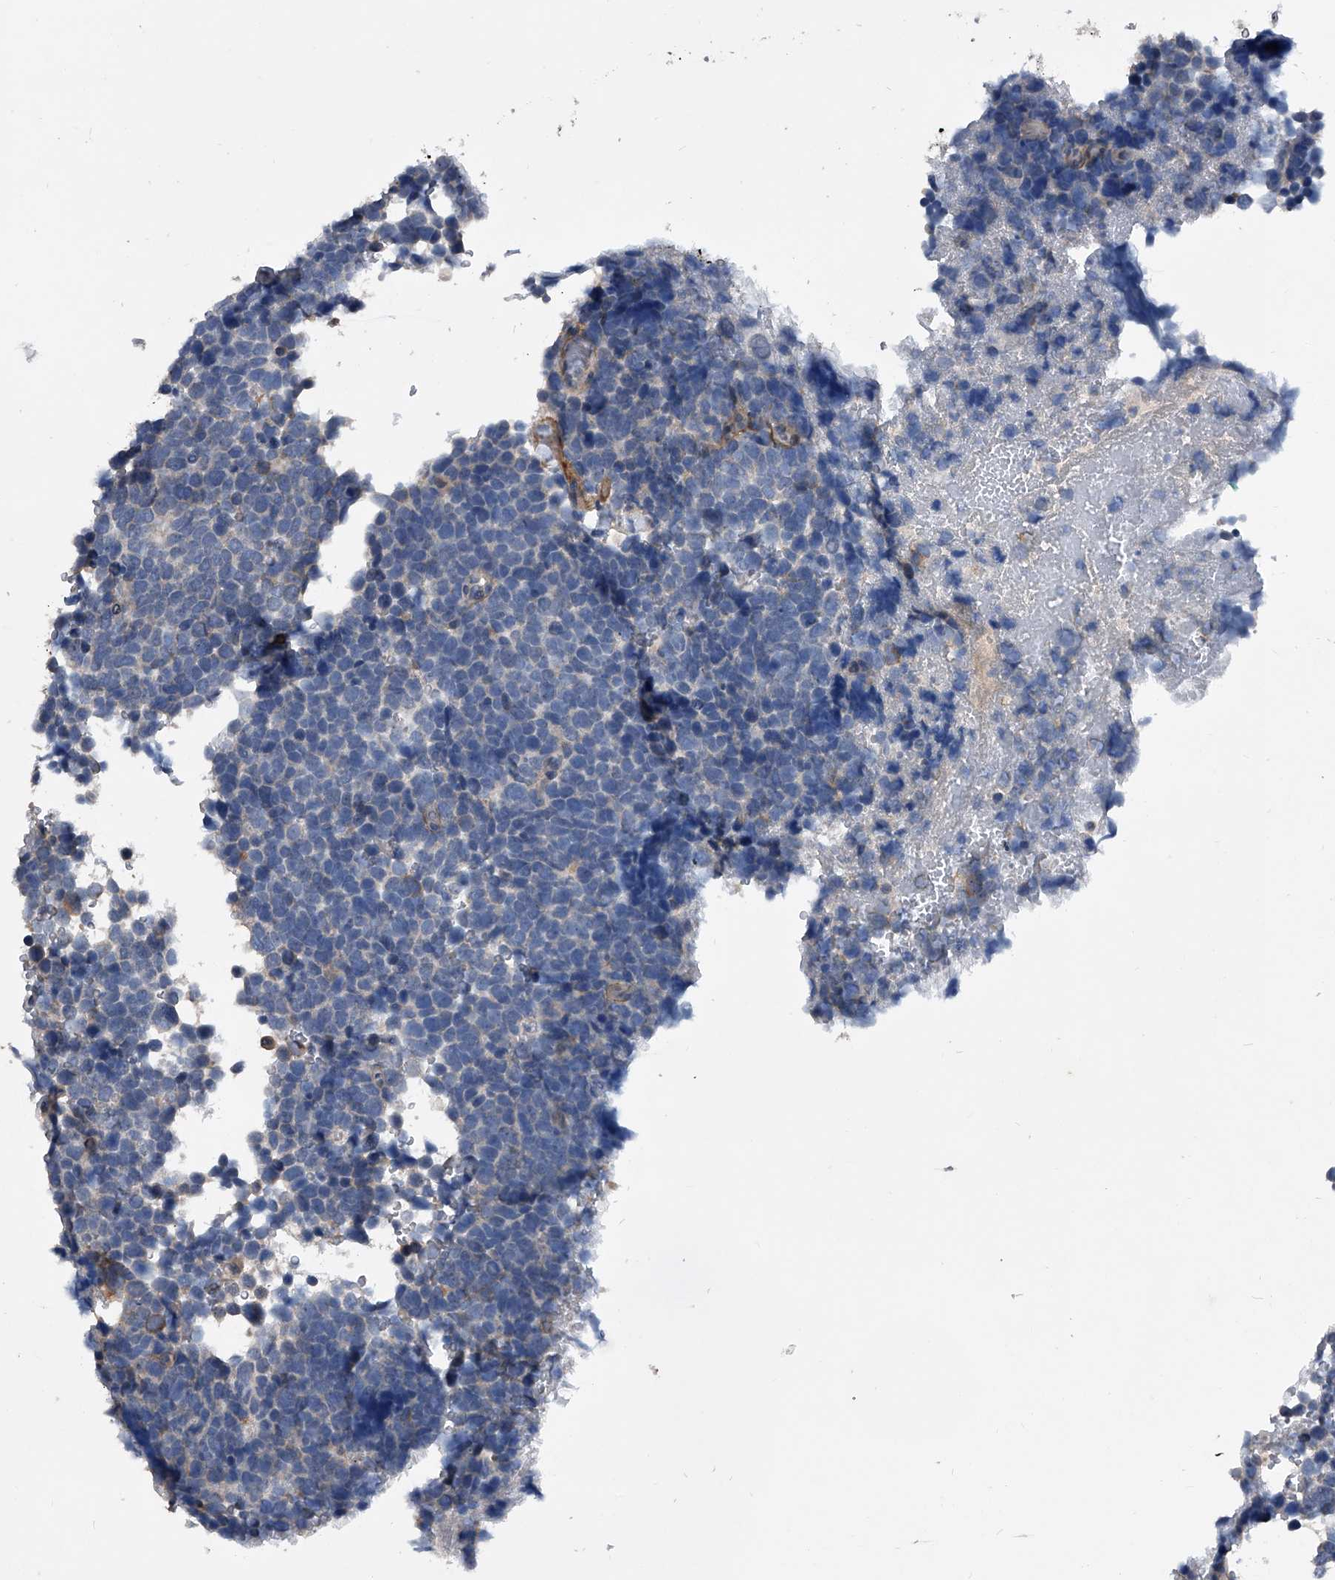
{"staining": {"intensity": "weak", "quantity": "25%-75%", "location": "cytoplasmic/membranous"}, "tissue": "urothelial cancer", "cell_type": "Tumor cells", "image_type": "cancer", "snomed": [{"axis": "morphology", "description": "Urothelial carcinoma, High grade"}, {"axis": "topography", "description": "Urinary bladder"}], "caption": "Urothelial cancer tissue exhibits weak cytoplasmic/membranous positivity in approximately 25%-75% of tumor cells (DAB (3,3'-diaminobenzidine) IHC, brown staining for protein, blue staining for nuclei).", "gene": "PHACTR1", "patient": {"sex": "female", "age": 82}}